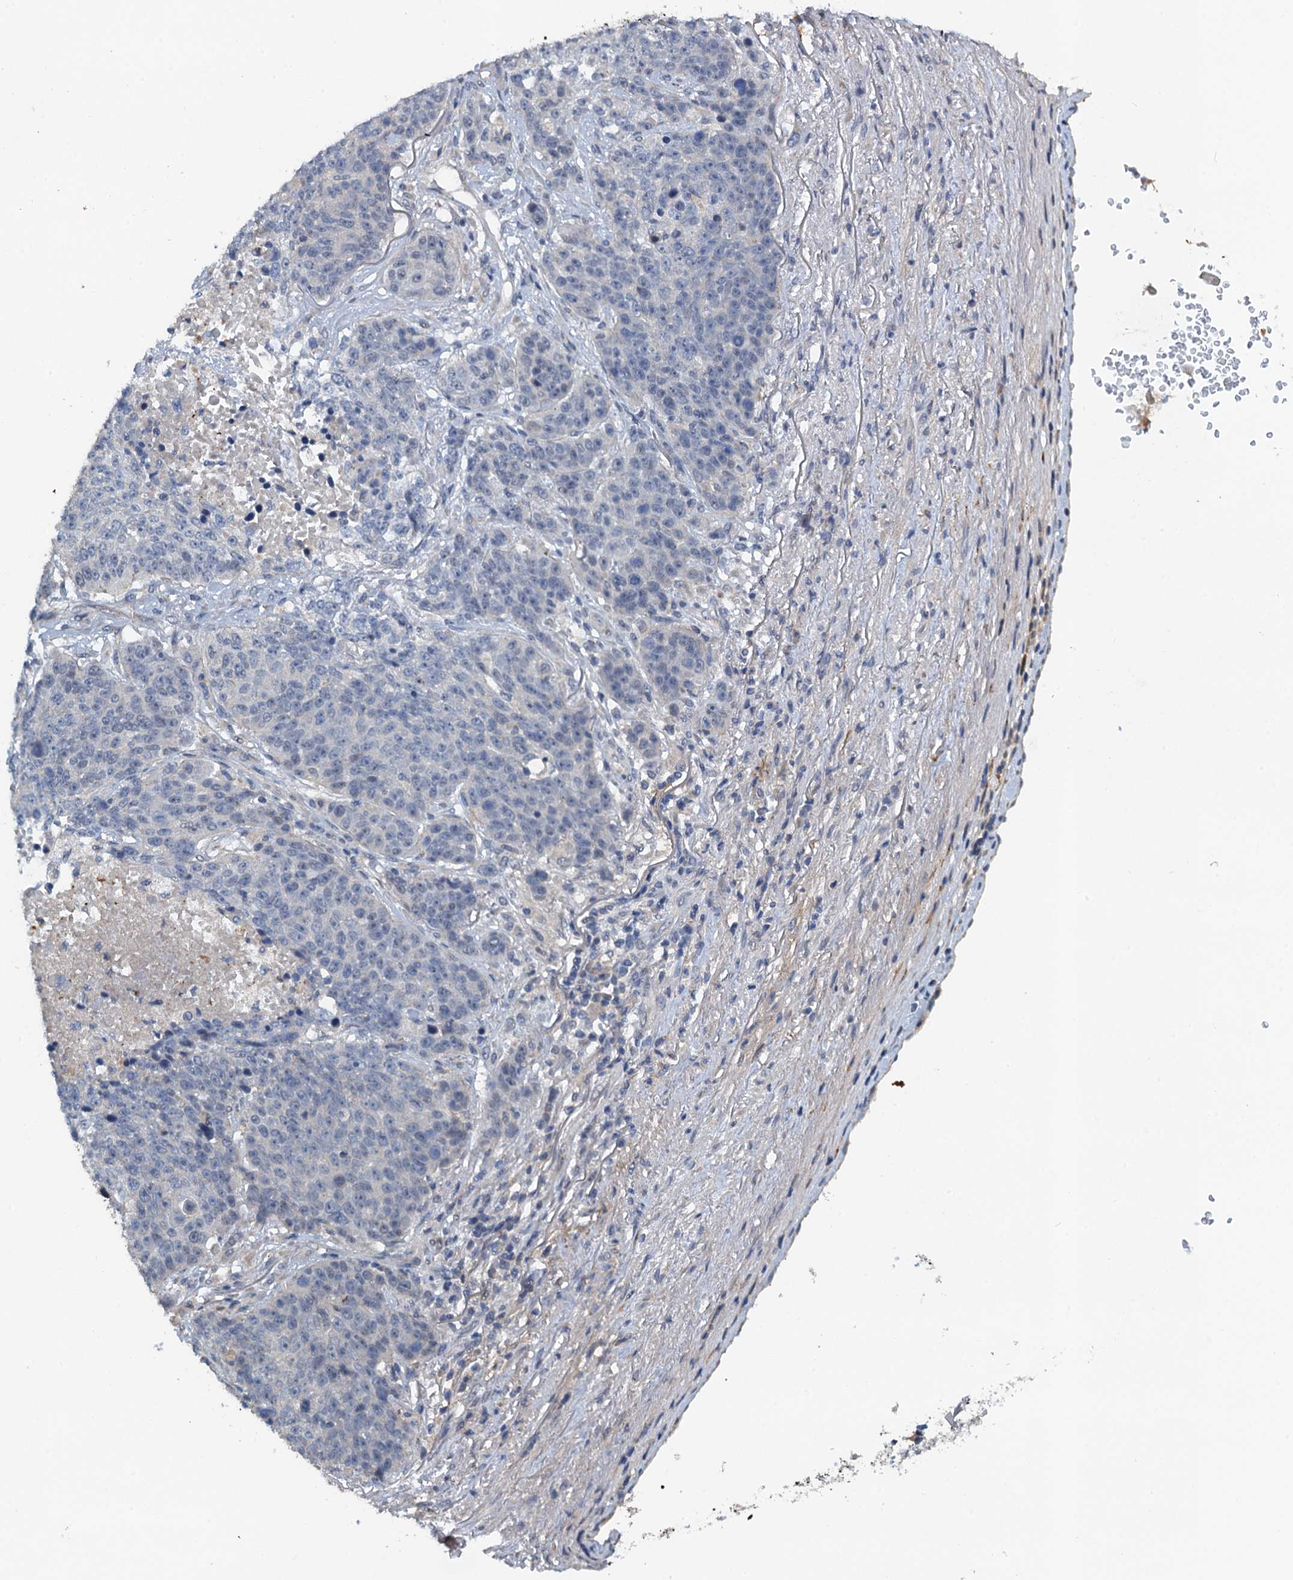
{"staining": {"intensity": "negative", "quantity": "none", "location": "none"}, "tissue": "lung cancer", "cell_type": "Tumor cells", "image_type": "cancer", "snomed": [{"axis": "morphology", "description": "Normal tissue, NOS"}, {"axis": "morphology", "description": "Squamous cell carcinoma, NOS"}, {"axis": "topography", "description": "Lymph node"}, {"axis": "topography", "description": "Lung"}], "caption": "A histopathology image of human lung cancer is negative for staining in tumor cells.", "gene": "ZNF606", "patient": {"sex": "male", "age": 66}}